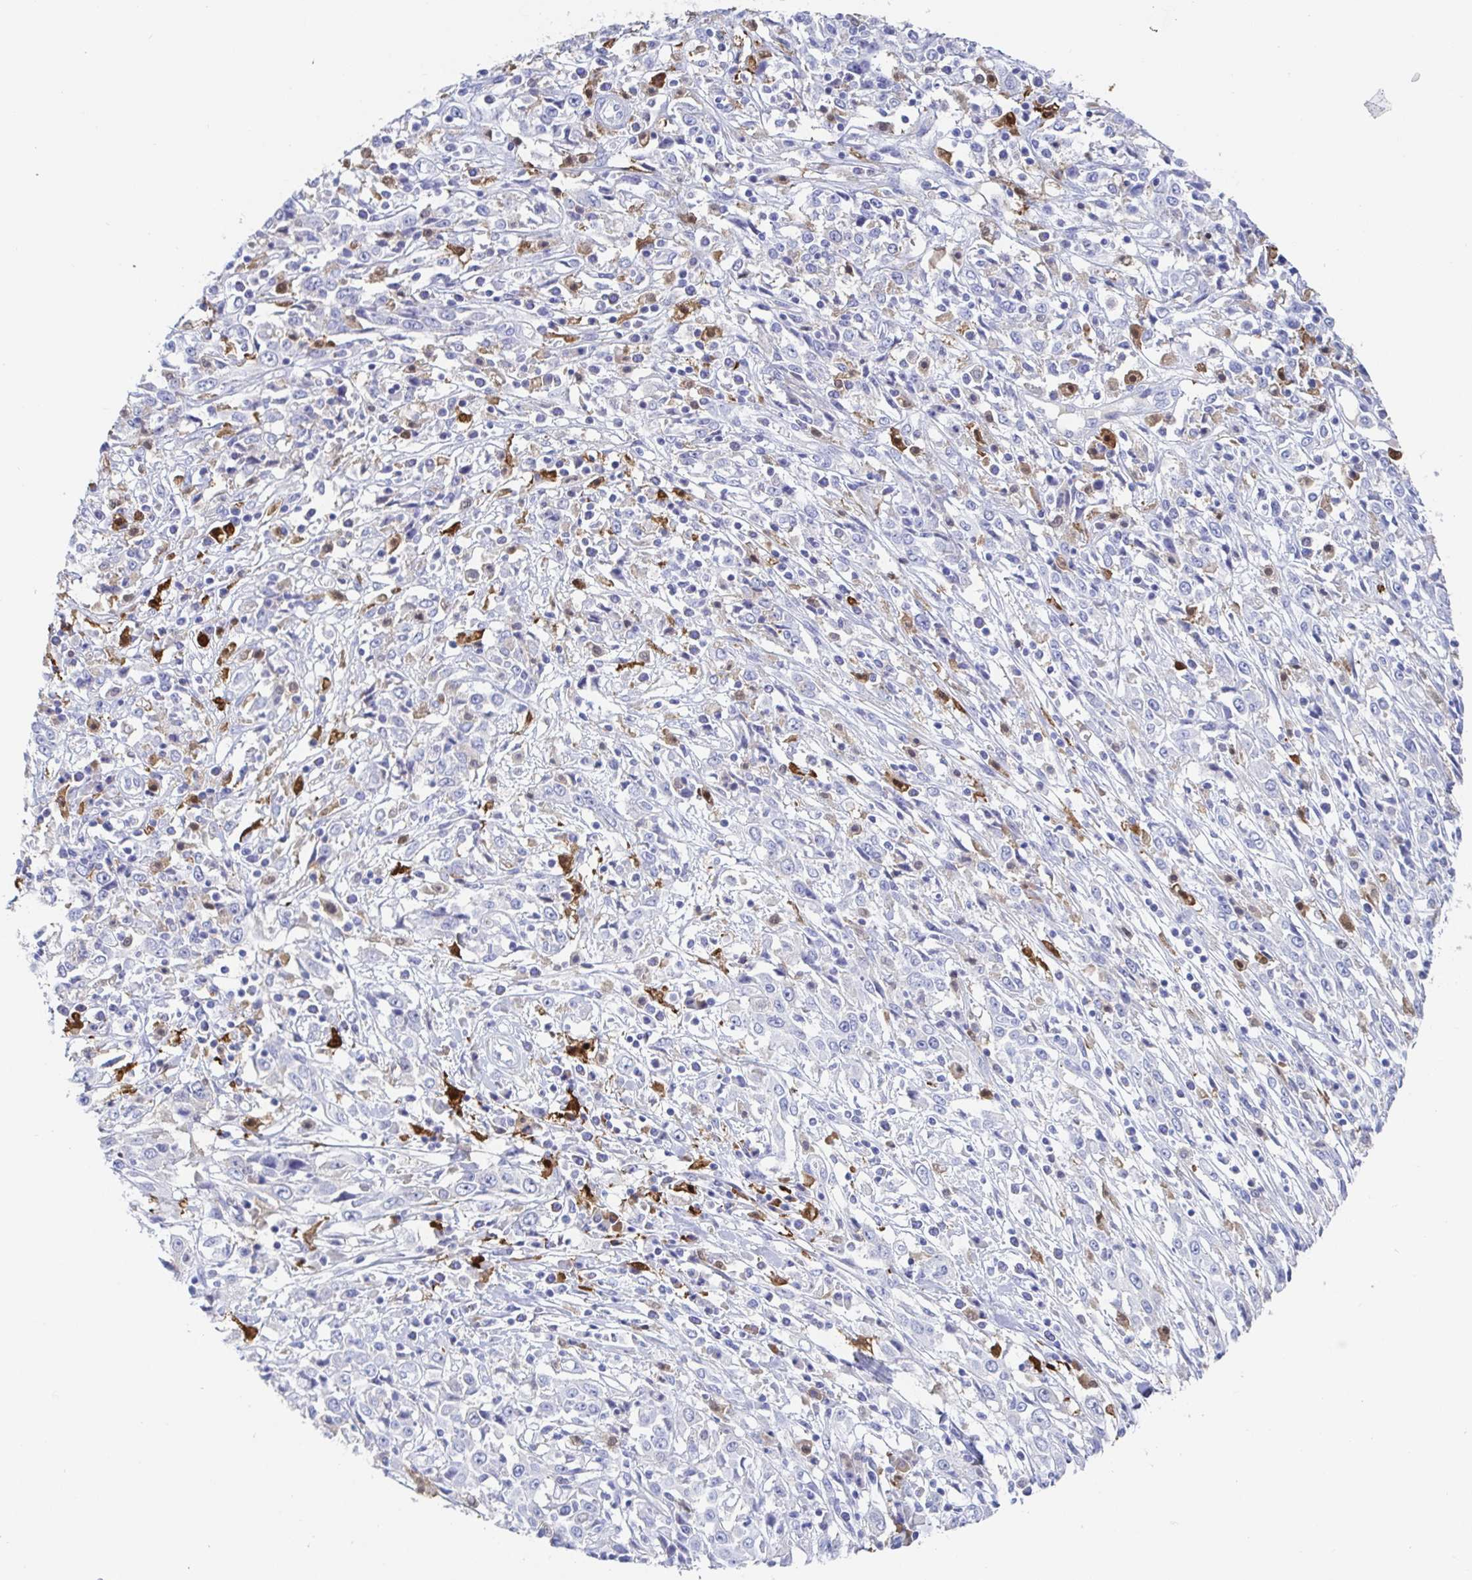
{"staining": {"intensity": "negative", "quantity": "none", "location": "none"}, "tissue": "cervical cancer", "cell_type": "Tumor cells", "image_type": "cancer", "snomed": [{"axis": "morphology", "description": "Adenocarcinoma, NOS"}, {"axis": "topography", "description": "Cervix"}], "caption": "Human cervical cancer (adenocarcinoma) stained for a protein using IHC displays no staining in tumor cells.", "gene": "OR2A4", "patient": {"sex": "female", "age": 40}}